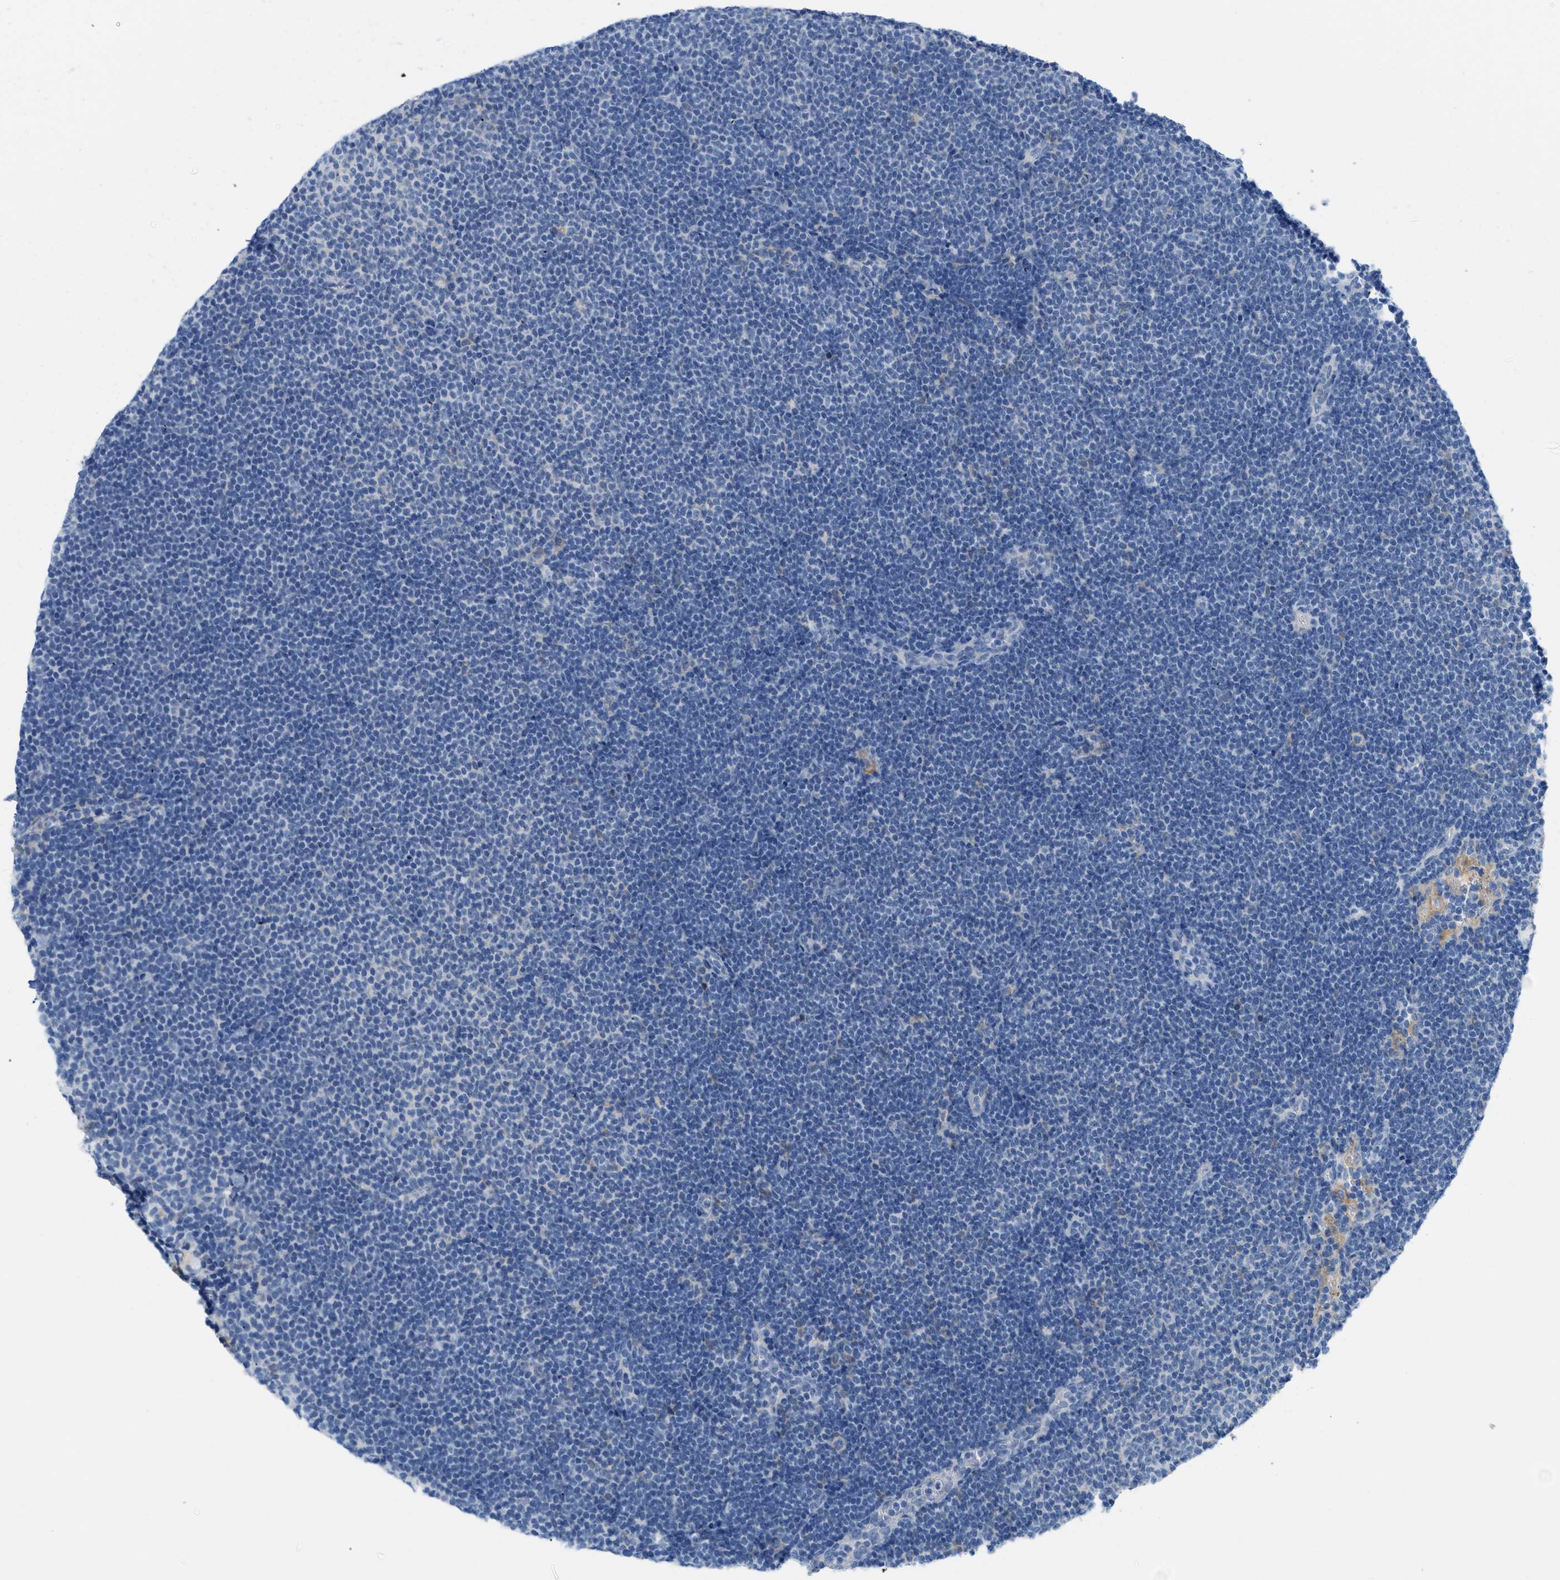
{"staining": {"intensity": "negative", "quantity": "none", "location": "none"}, "tissue": "lymphoma", "cell_type": "Tumor cells", "image_type": "cancer", "snomed": [{"axis": "morphology", "description": "Malignant lymphoma, non-Hodgkin's type, Low grade"}, {"axis": "topography", "description": "Lymph node"}], "caption": "The immunohistochemistry (IHC) histopathology image has no significant staining in tumor cells of lymphoma tissue.", "gene": "SLC3A2", "patient": {"sex": "female", "age": 53}}